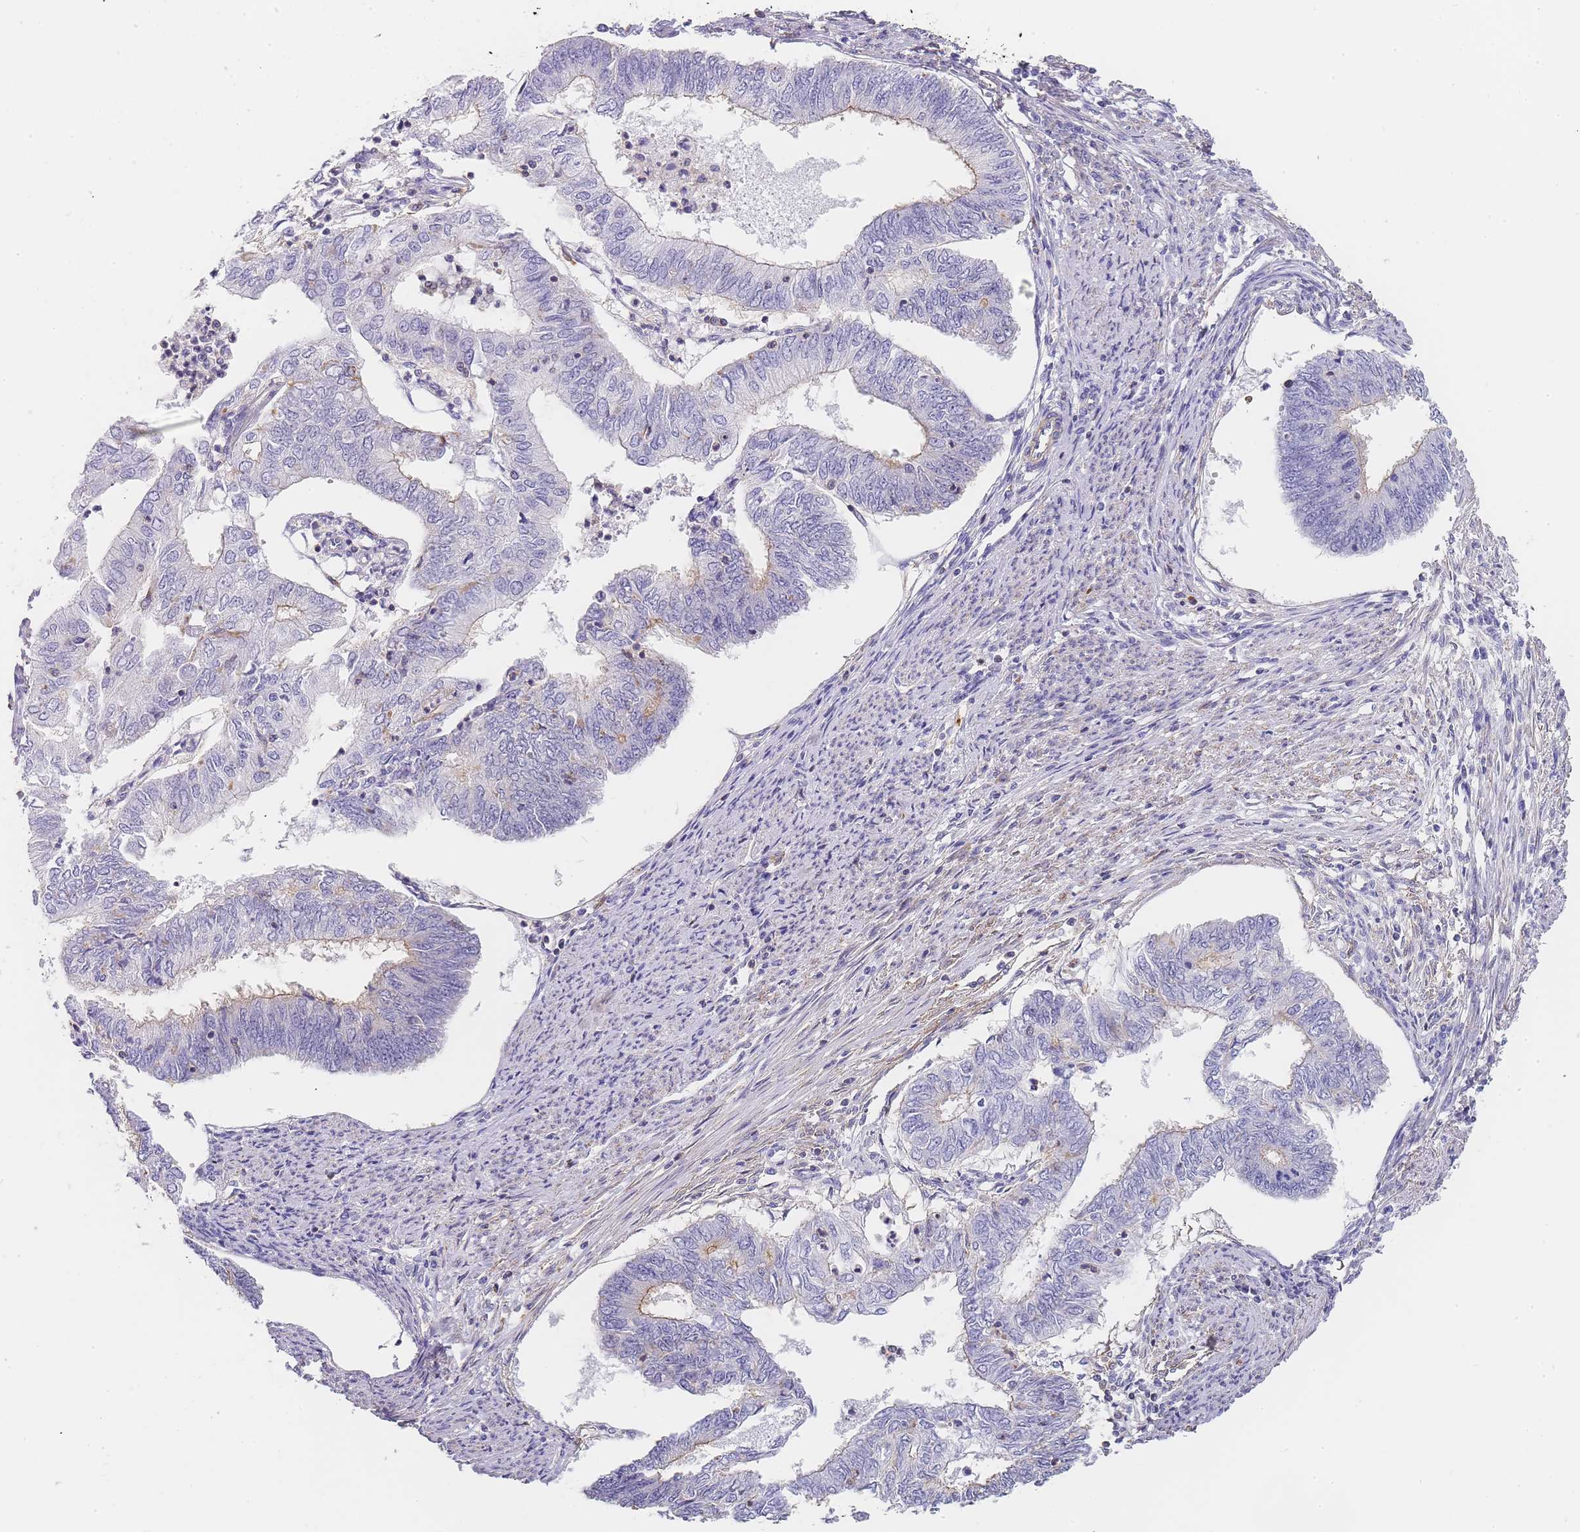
{"staining": {"intensity": "weak", "quantity": "<25%", "location": "cytoplasmic/membranous"}, "tissue": "endometrial cancer", "cell_type": "Tumor cells", "image_type": "cancer", "snomed": [{"axis": "morphology", "description": "Adenocarcinoma, NOS"}, {"axis": "topography", "description": "Endometrium"}], "caption": "This is an immunohistochemistry (IHC) photomicrograph of human endometrial cancer. There is no positivity in tumor cells.", "gene": "NOP14", "patient": {"sex": "female", "age": 68}}